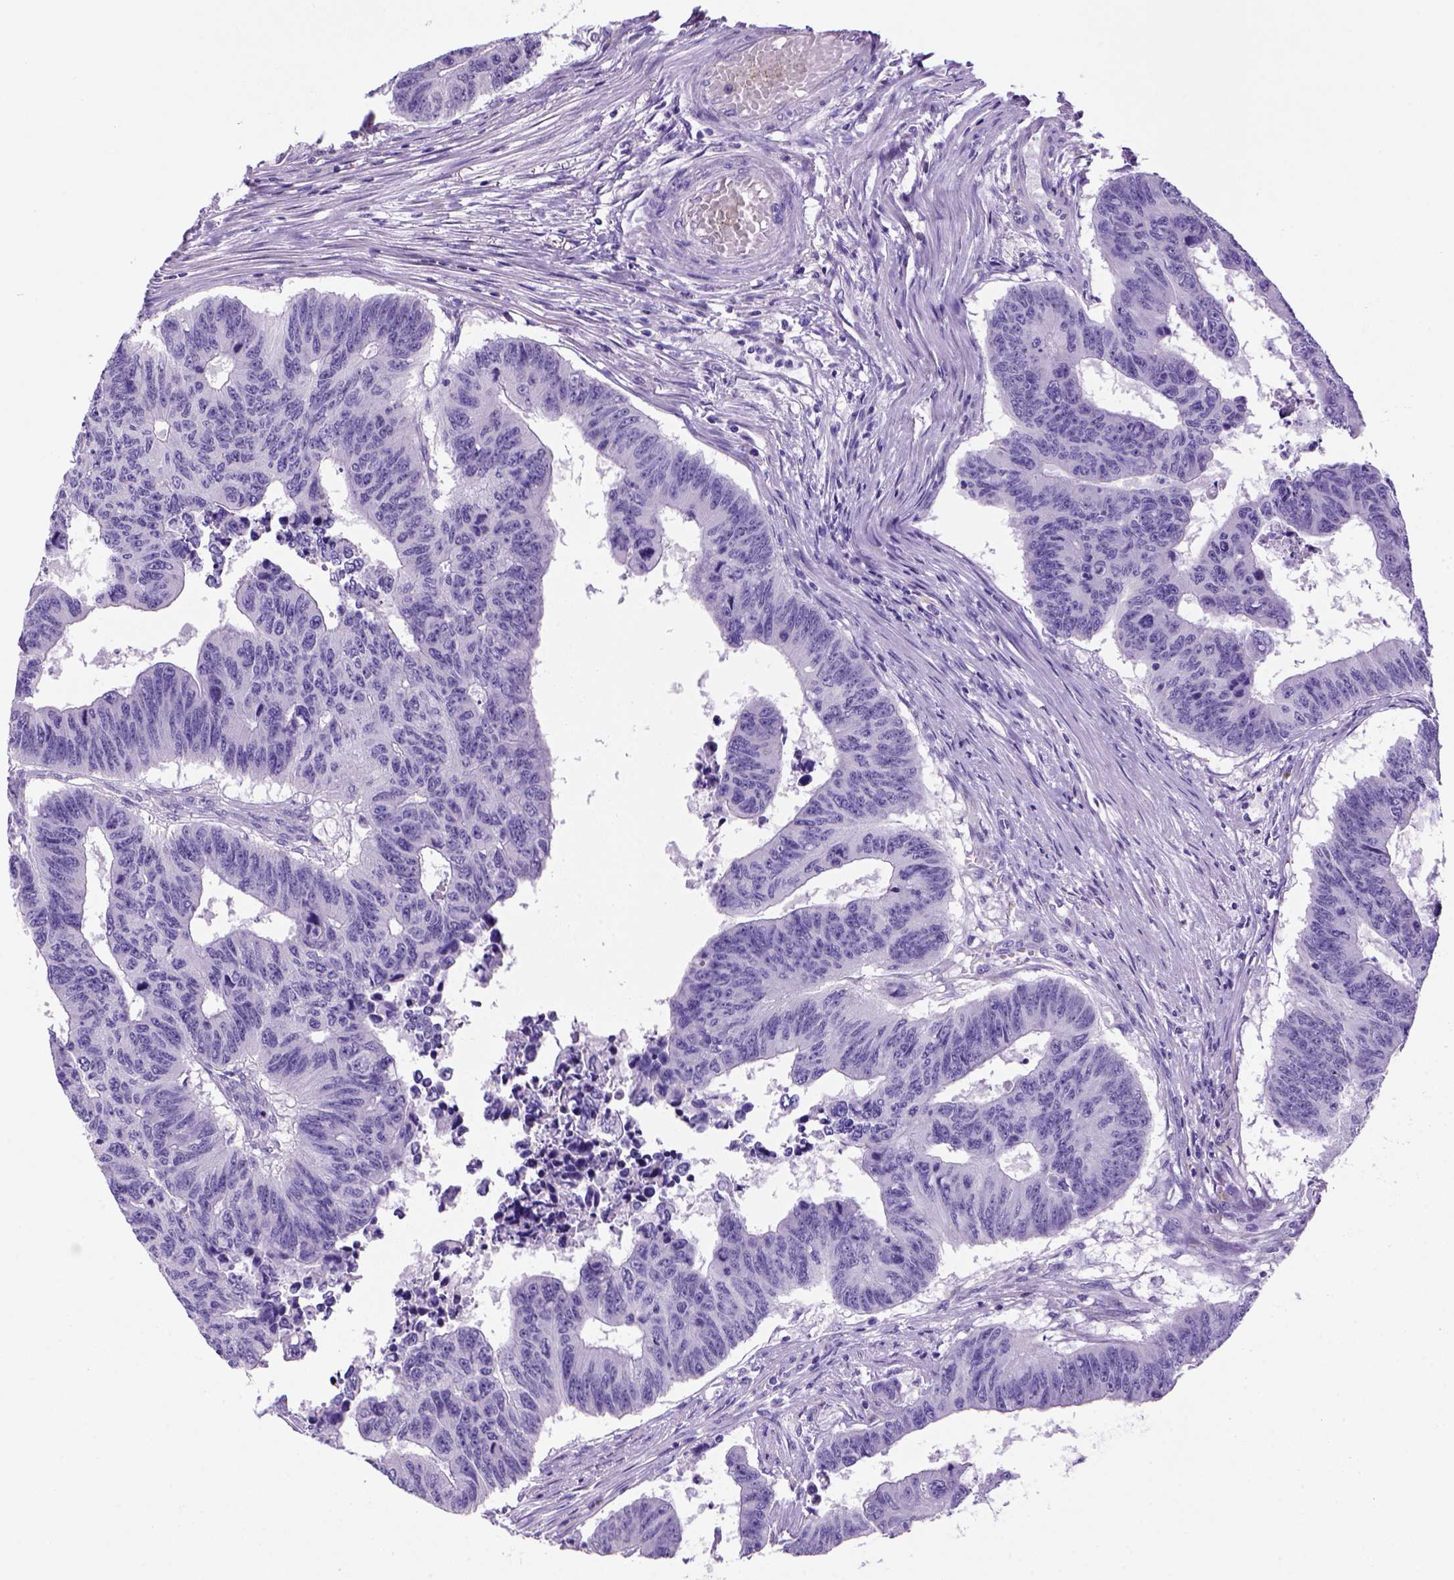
{"staining": {"intensity": "negative", "quantity": "none", "location": "none"}, "tissue": "colorectal cancer", "cell_type": "Tumor cells", "image_type": "cancer", "snomed": [{"axis": "morphology", "description": "Adenocarcinoma, NOS"}, {"axis": "topography", "description": "Rectum"}], "caption": "Immunohistochemical staining of human colorectal adenocarcinoma displays no significant positivity in tumor cells.", "gene": "ARHGEF33", "patient": {"sex": "female", "age": 85}}